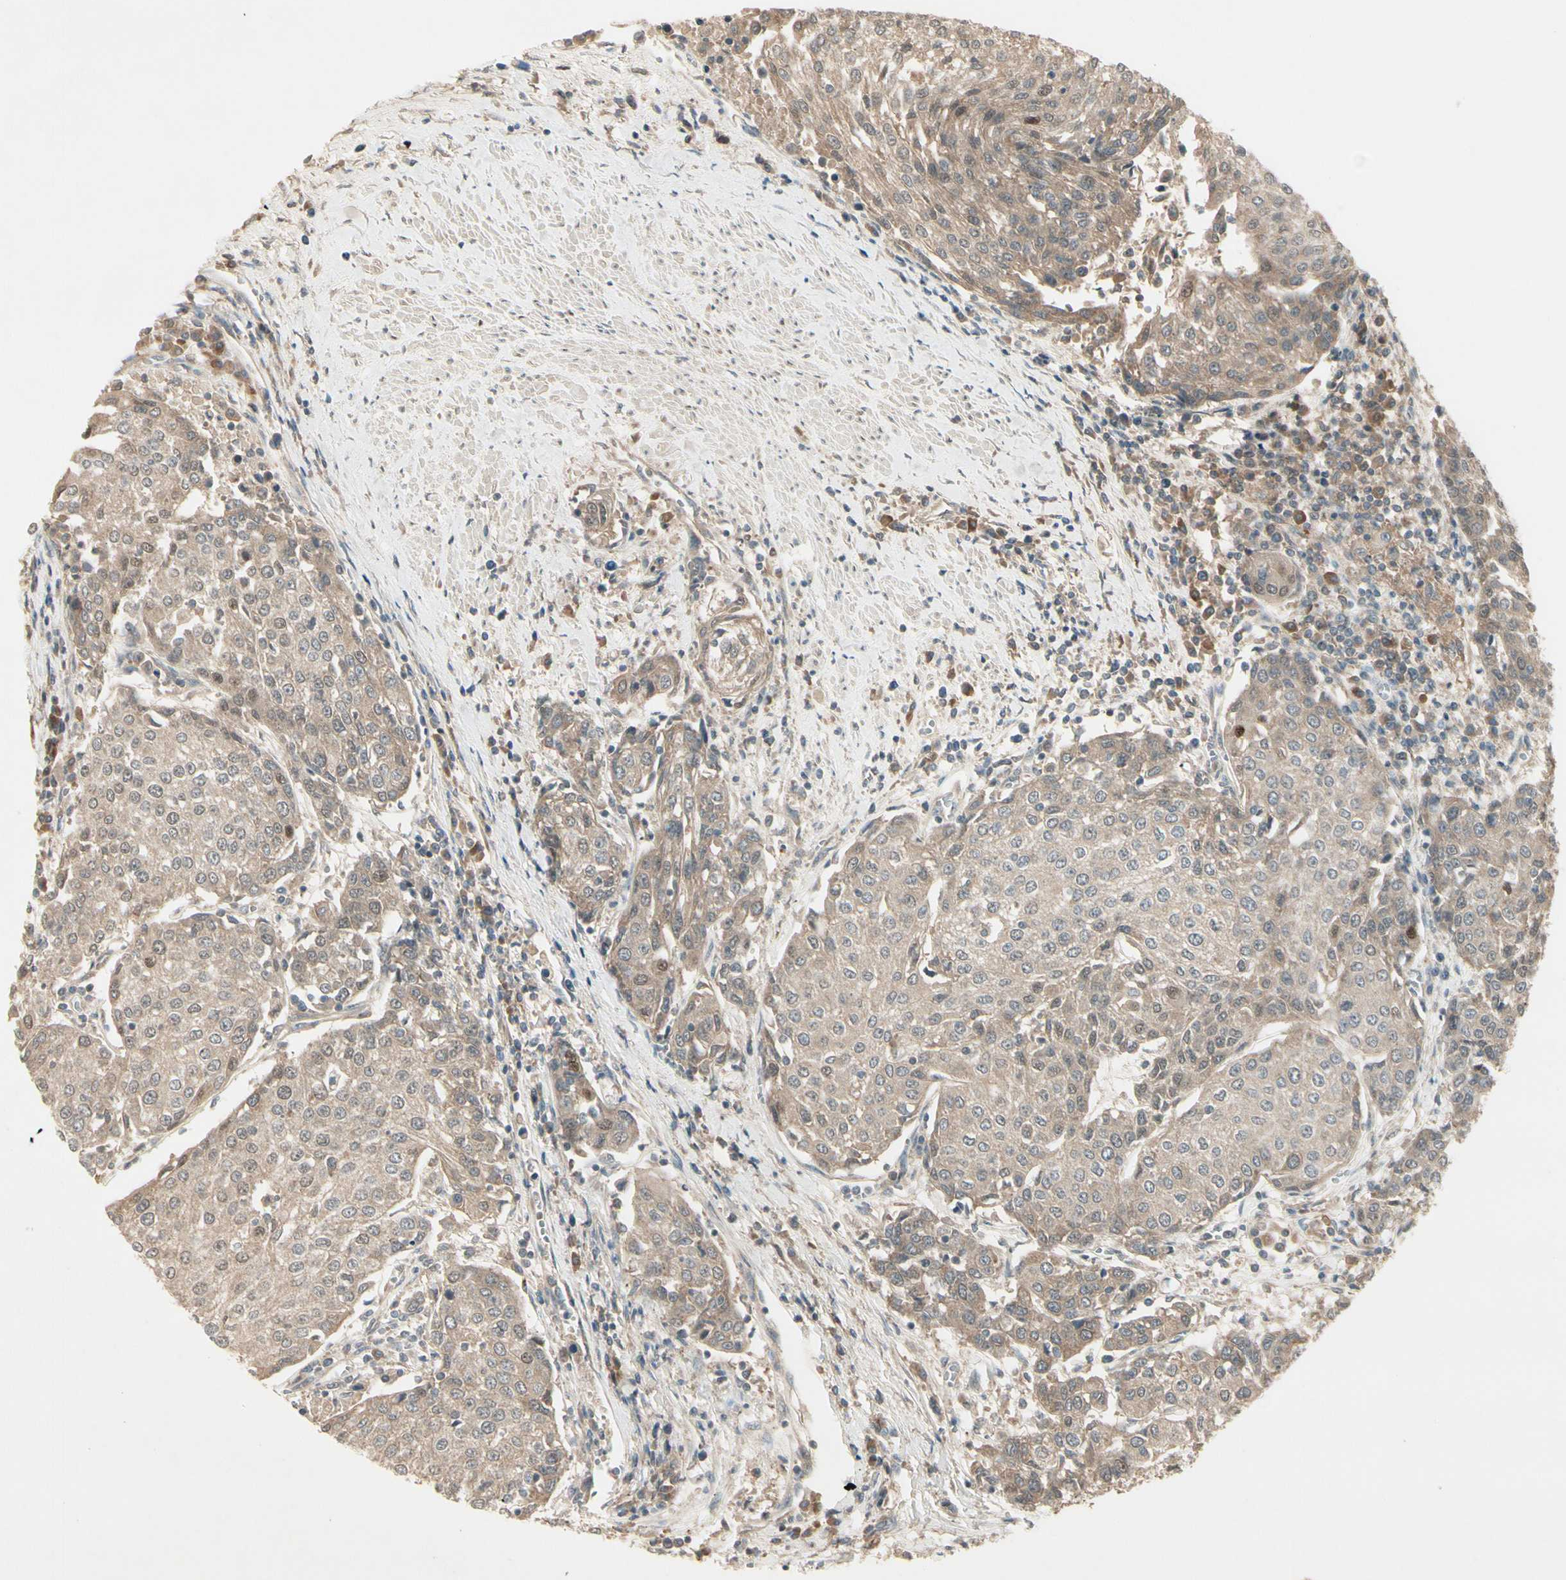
{"staining": {"intensity": "moderate", "quantity": ">75%", "location": "cytoplasmic/membranous"}, "tissue": "urothelial cancer", "cell_type": "Tumor cells", "image_type": "cancer", "snomed": [{"axis": "morphology", "description": "Urothelial carcinoma, High grade"}, {"axis": "topography", "description": "Urinary bladder"}], "caption": "The histopathology image reveals a brown stain indicating the presence of a protein in the cytoplasmic/membranous of tumor cells in urothelial carcinoma (high-grade).", "gene": "FHDC1", "patient": {"sex": "female", "age": 85}}